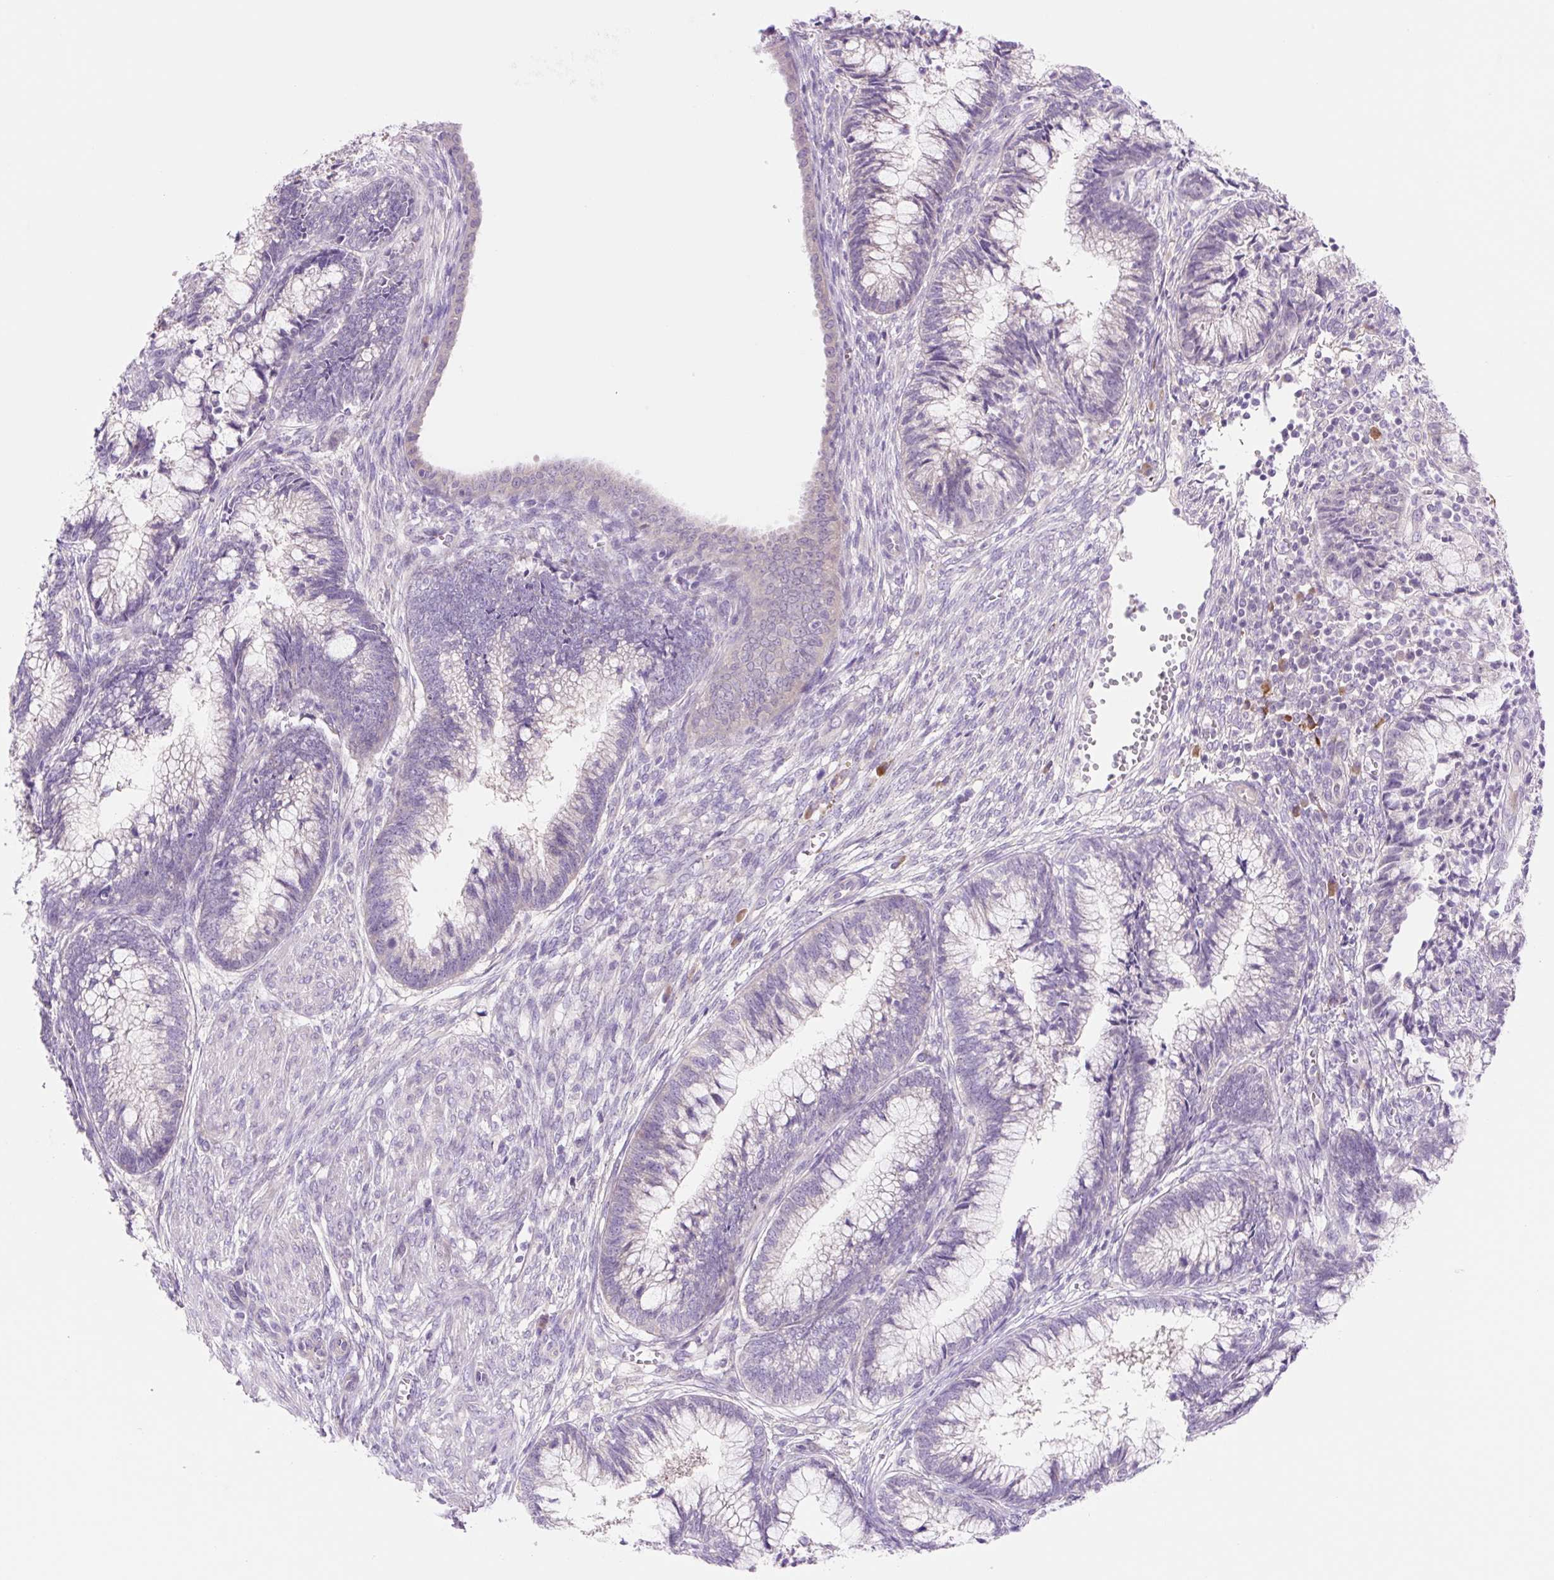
{"staining": {"intensity": "negative", "quantity": "none", "location": "none"}, "tissue": "cervical cancer", "cell_type": "Tumor cells", "image_type": "cancer", "snomed": [{"axis": "morphology", "description": "Adenocarcinoma, NOS"}, {"axis": "topography", "description": "Cervix"}], "caption": "The photomicrograph demonstrates no staining of tumor cells in cervical cancer (adenocarcinoma).", "gene": "CELF6", "patient": {"sex": "female", "age": 44}}